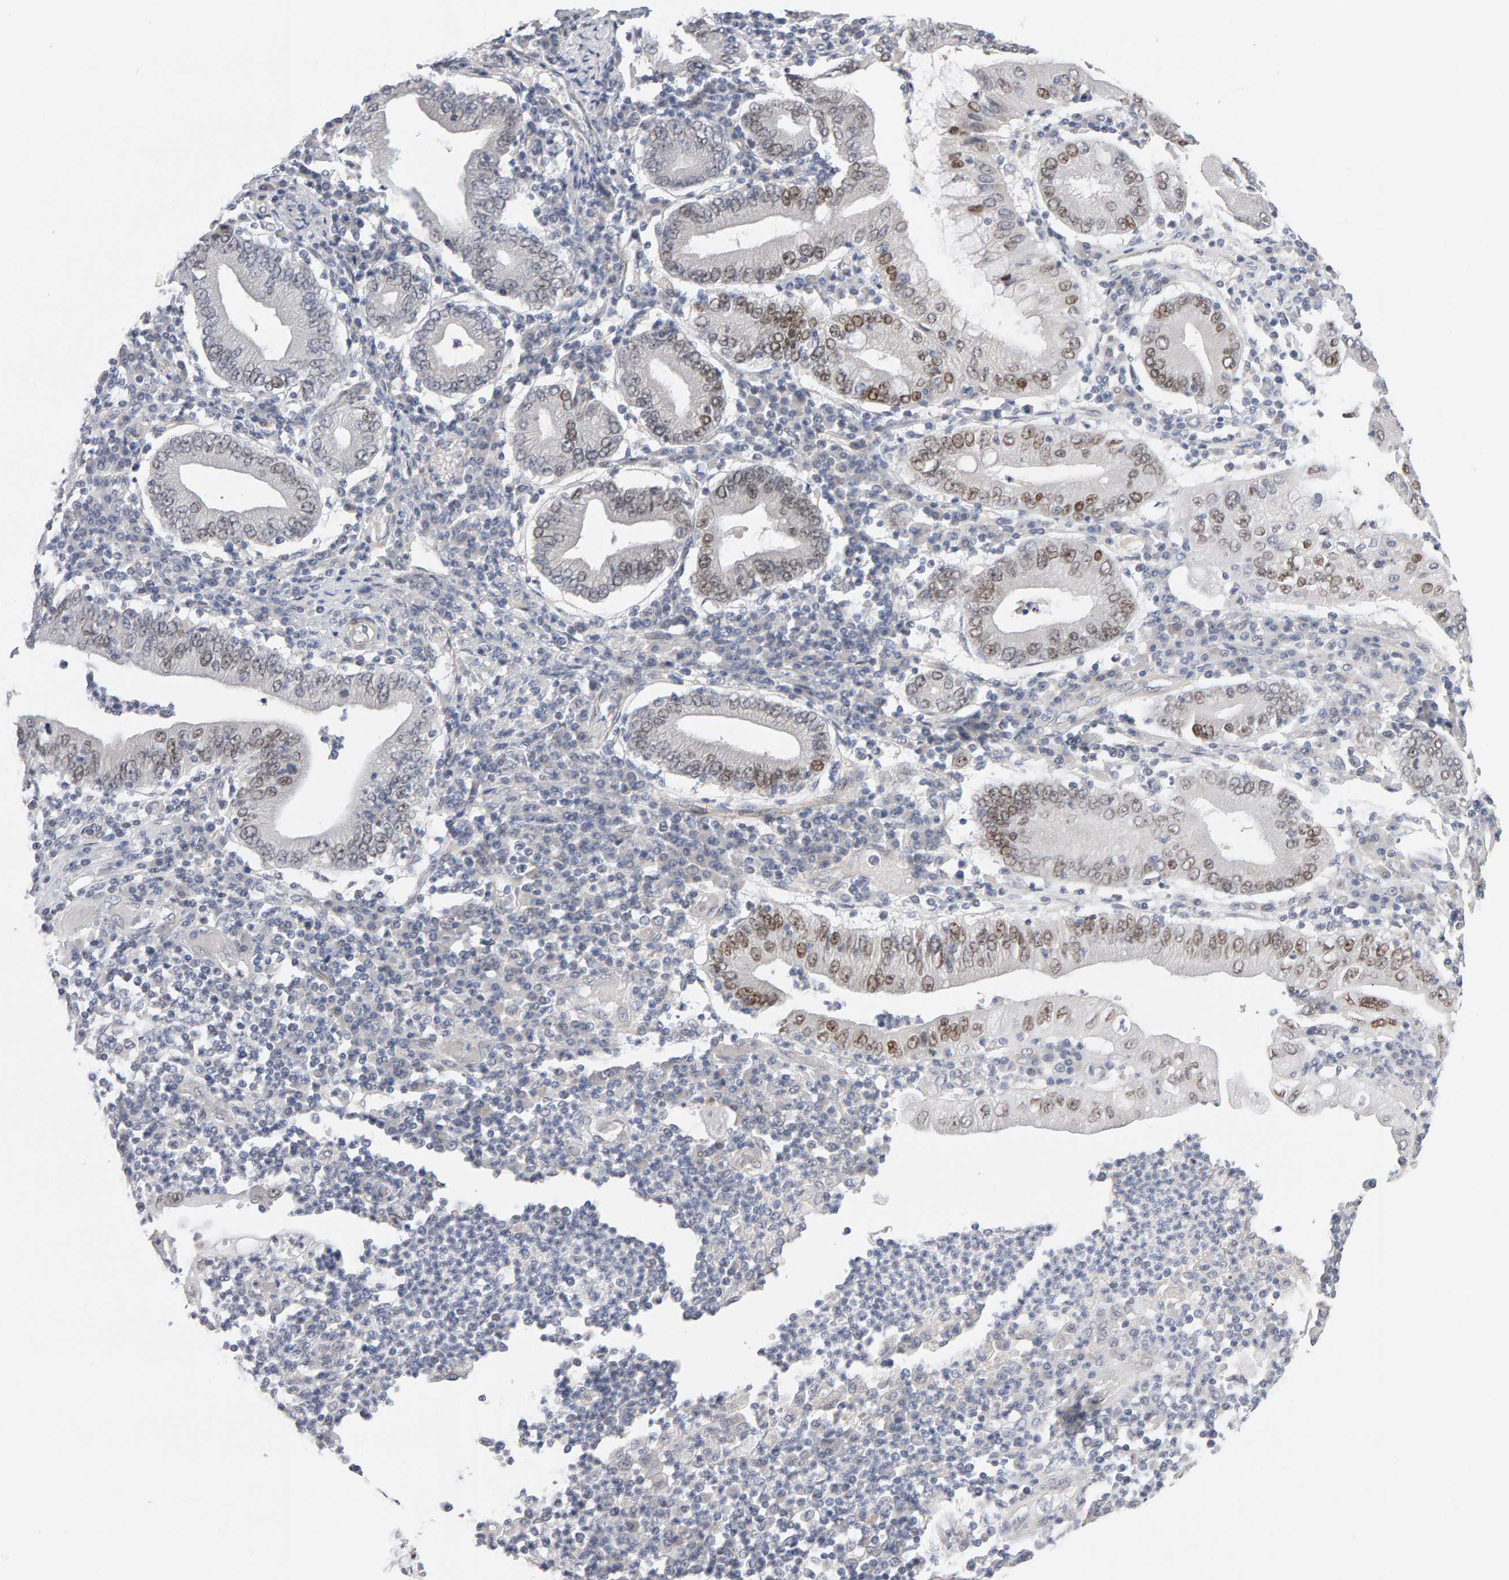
{"staining": {"intensity": "weak", "quantity": "25%-75%", "location": "nuclear"}, "tissue": "stomach cancer", "cell_type": "Tumor cells", "image_type": "cancer", "snomed": [{"axis": "morphology", "description": "Normal tissue, NOS"}, {"axis": "morphology", "description": "Adenocarcinoma, NOS"}, {"axis": "topography", "description": "Esophagus"}, {"axis": "topography", "description": "Stomach, upper"}, {"axis": "topography", "description": "Peripheral nerve tissue"}], "caption": "A photomicrograph of human stomach adenocarcinoma stained for a protein exhibits weak nuclear brown staining in tumor cells. The staining was performed using DAB to visualize the protein expression in brown, while the nuclei were stained in blue with hematoxylin (Magnification: 20x).", "gene": "HNF4A", "patient": {"sex": "male", "age": 62}}